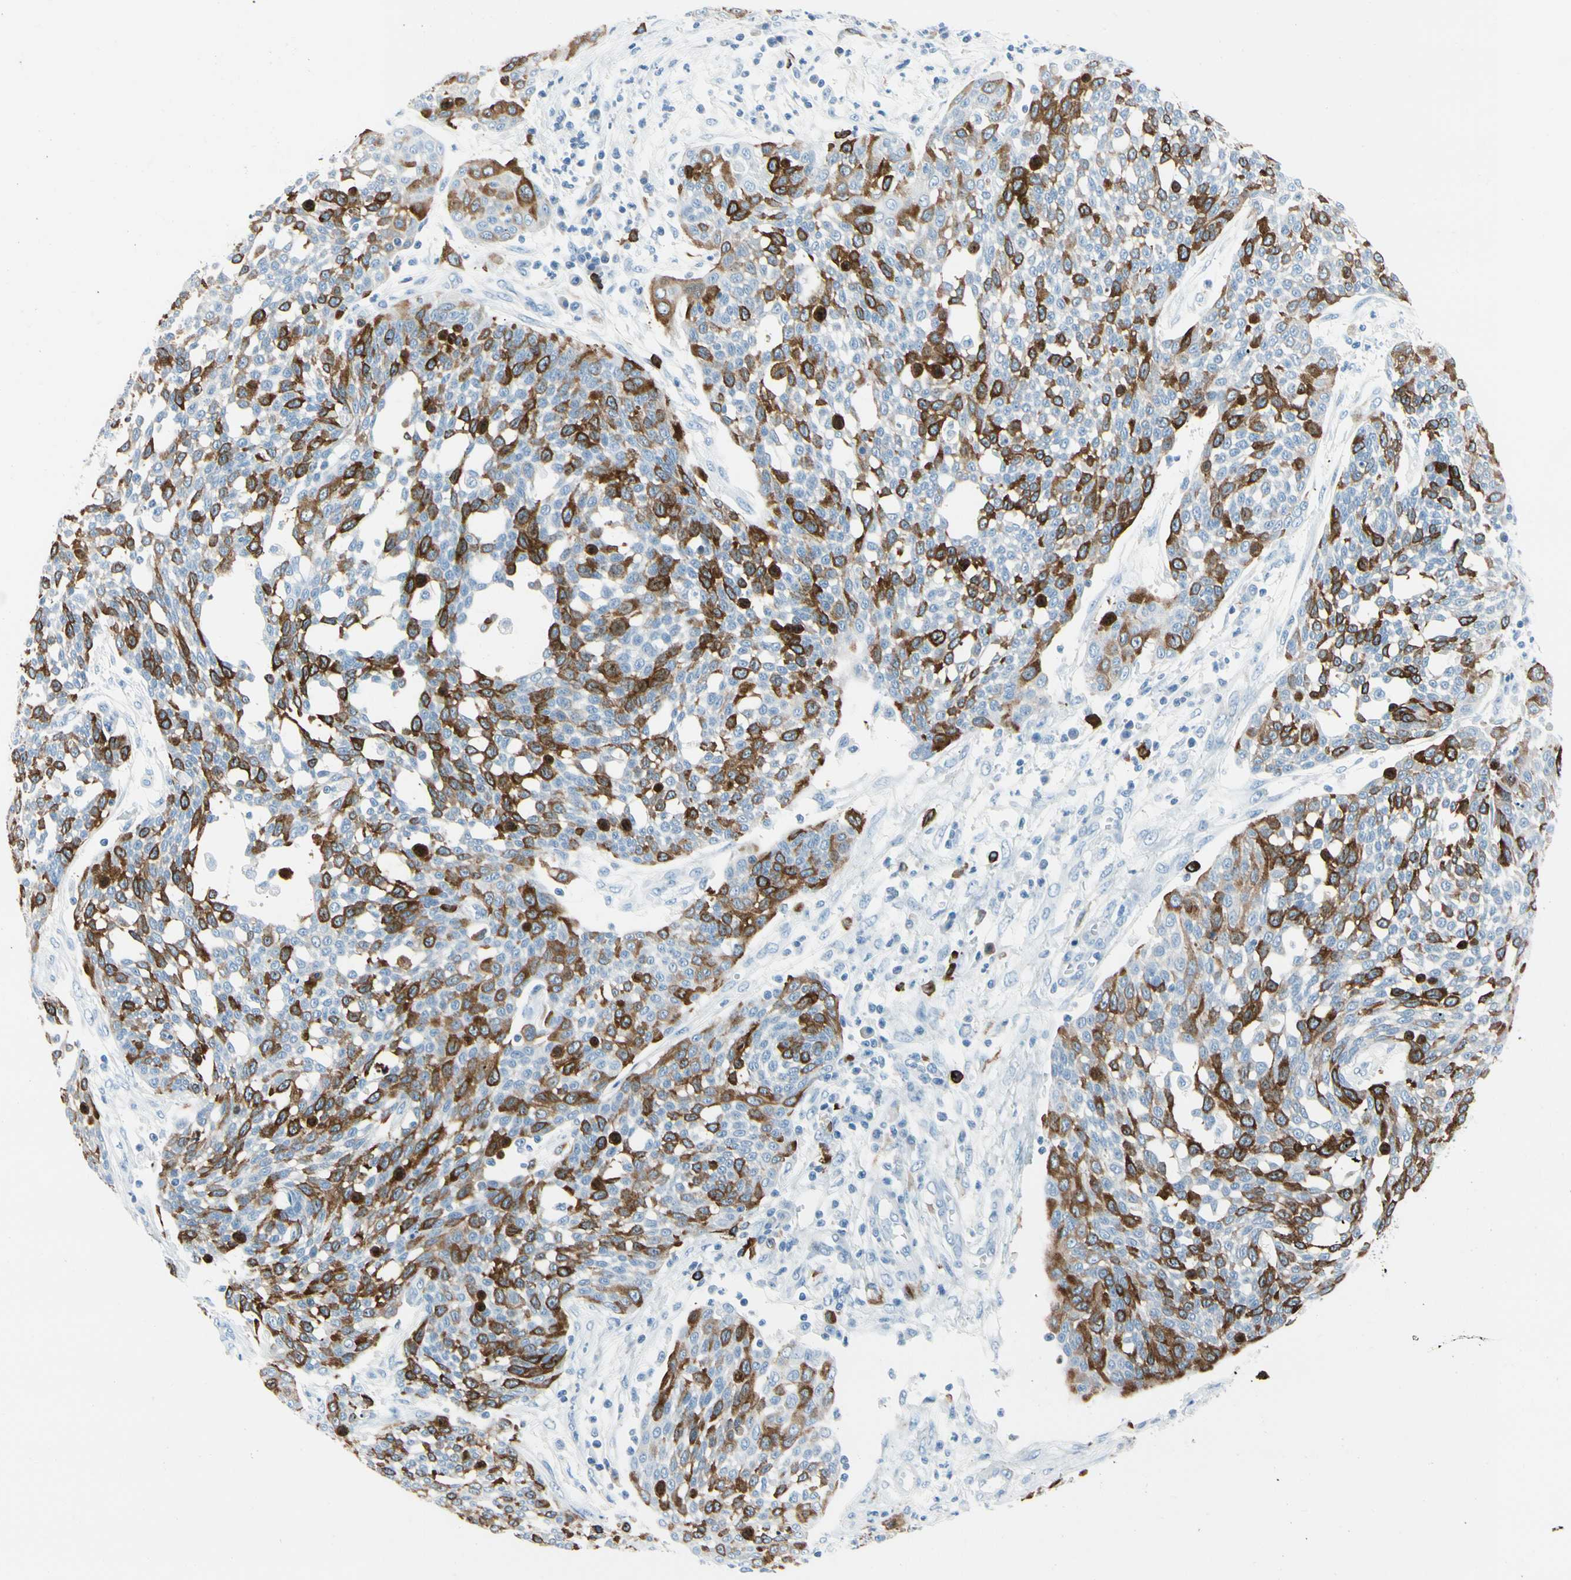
{"staining": {"intensity": "strong", "quantity": ">75%", "location": "cytoplasmic/membranous"}, "tissue": "cervical cancer", "cell_type": "Tumor cells", "image_type": "cancer", "snomed": [{"axis": "morphology", "description": "Squamous cell carcinoma, NOS"}, {"axis": "topography", "description": "Cervix"}], "caption": "Cervical cancer stained with a brown dye demonstrates strong cytoplasmic/membranous positive staining in about >75% of tumor cells.", "gene": "TACC3", "patient": {"sex": "female", "age": 34}}